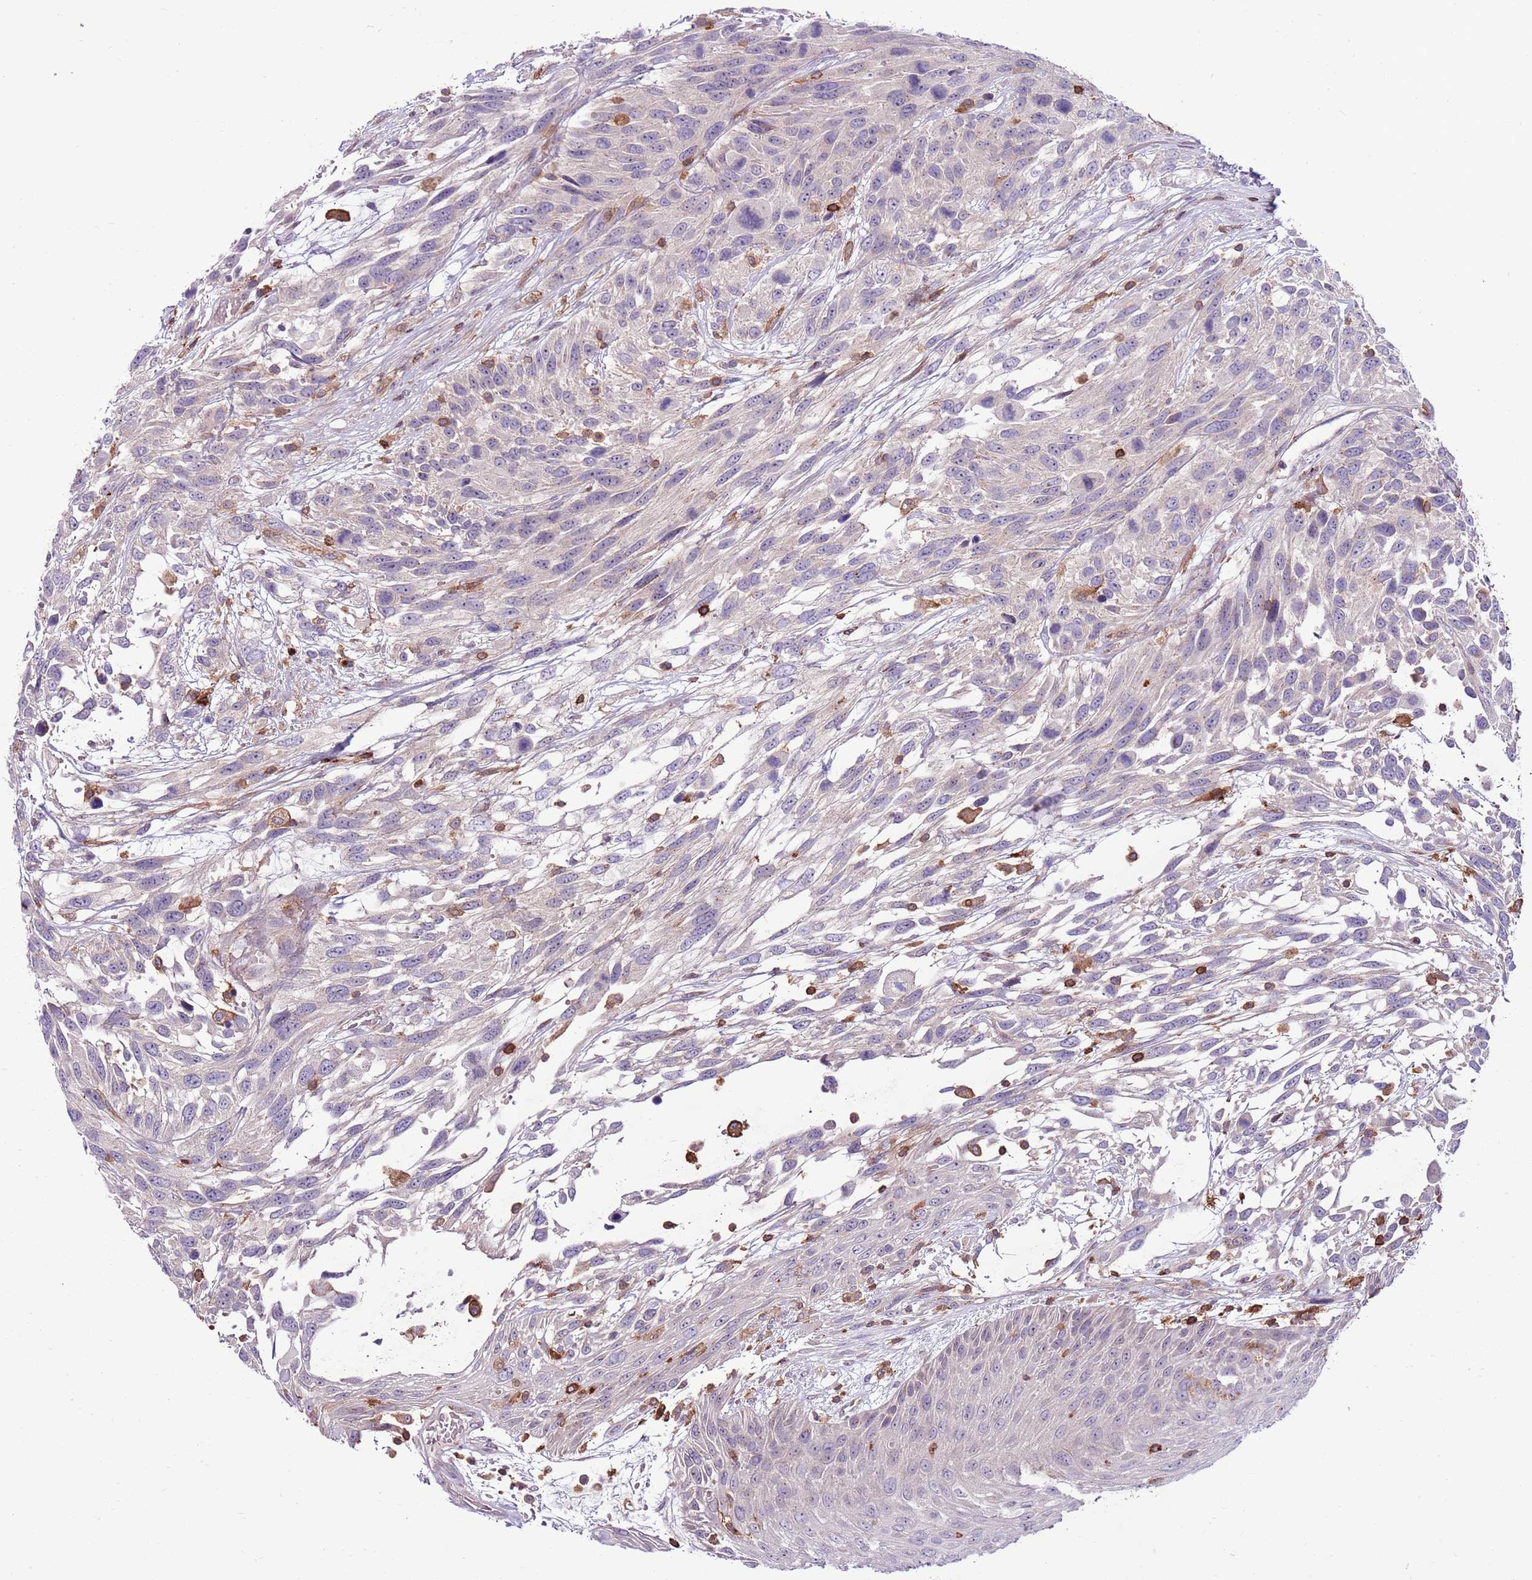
{"staining": {"intensity": "negative", "quantity": "none", "location": "none"}, "tissue": "urothelial cancer", "cell_type": "Tumor cells", "image_type": "cancer", "snomed": [{"axis": "morphology", "description": "Urothelial carcinoma, High grade"}, {"axis": "topography", "description": "Urinary bladder"}], "caption": "There is no significant staining in tumor cells of urothelial cancer.", "gene": "ZSWIM1", "patient": {"sex": "female", "age": 70}}